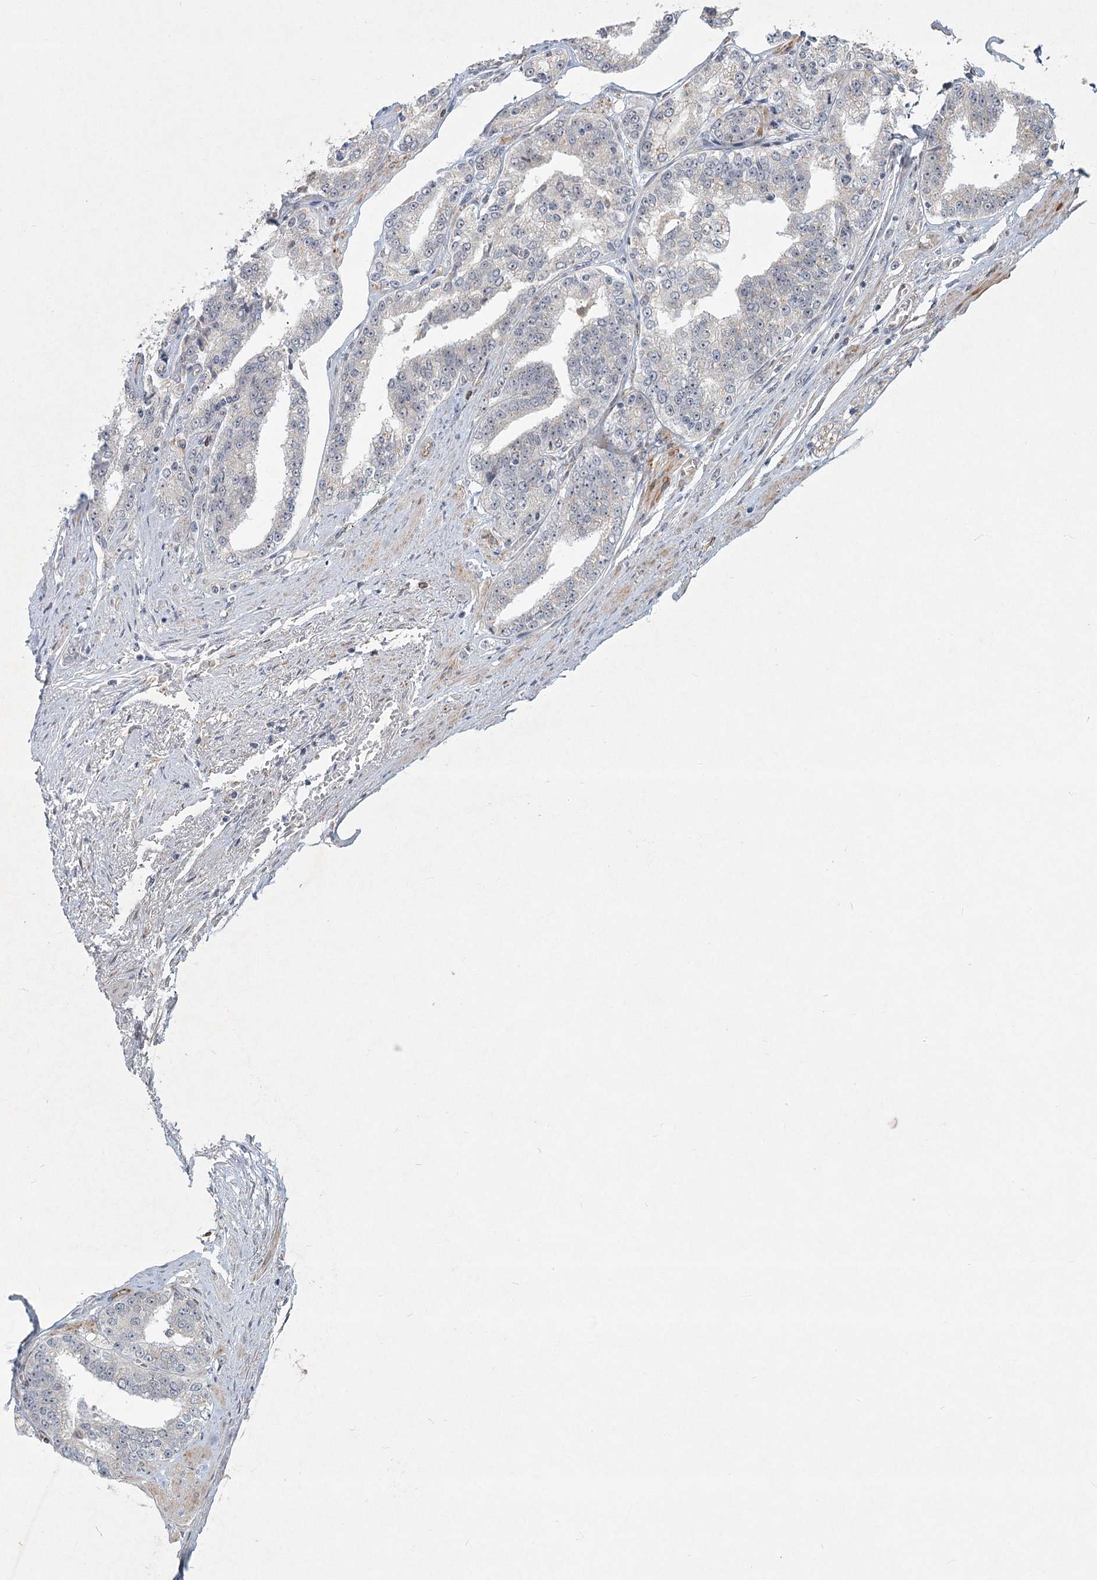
{"staining": {"intensity": "negative", "quantity": "none", "location": "none"}, "tissue": "prostate cancer", "cell_type": "Tumor cells", "image_type": "cancer", "snomed": [{"axis": "morphology", "description": "Adenocarcinoma, High grade"}, {"axis": "topography", "description": "Prostate"}], "caption": "There is no significant staining in tumor cells of prostate high-grade adenocarcinoma.", "gene": "LRP2BP", "patient": {"sex": "male", "age": 71}}